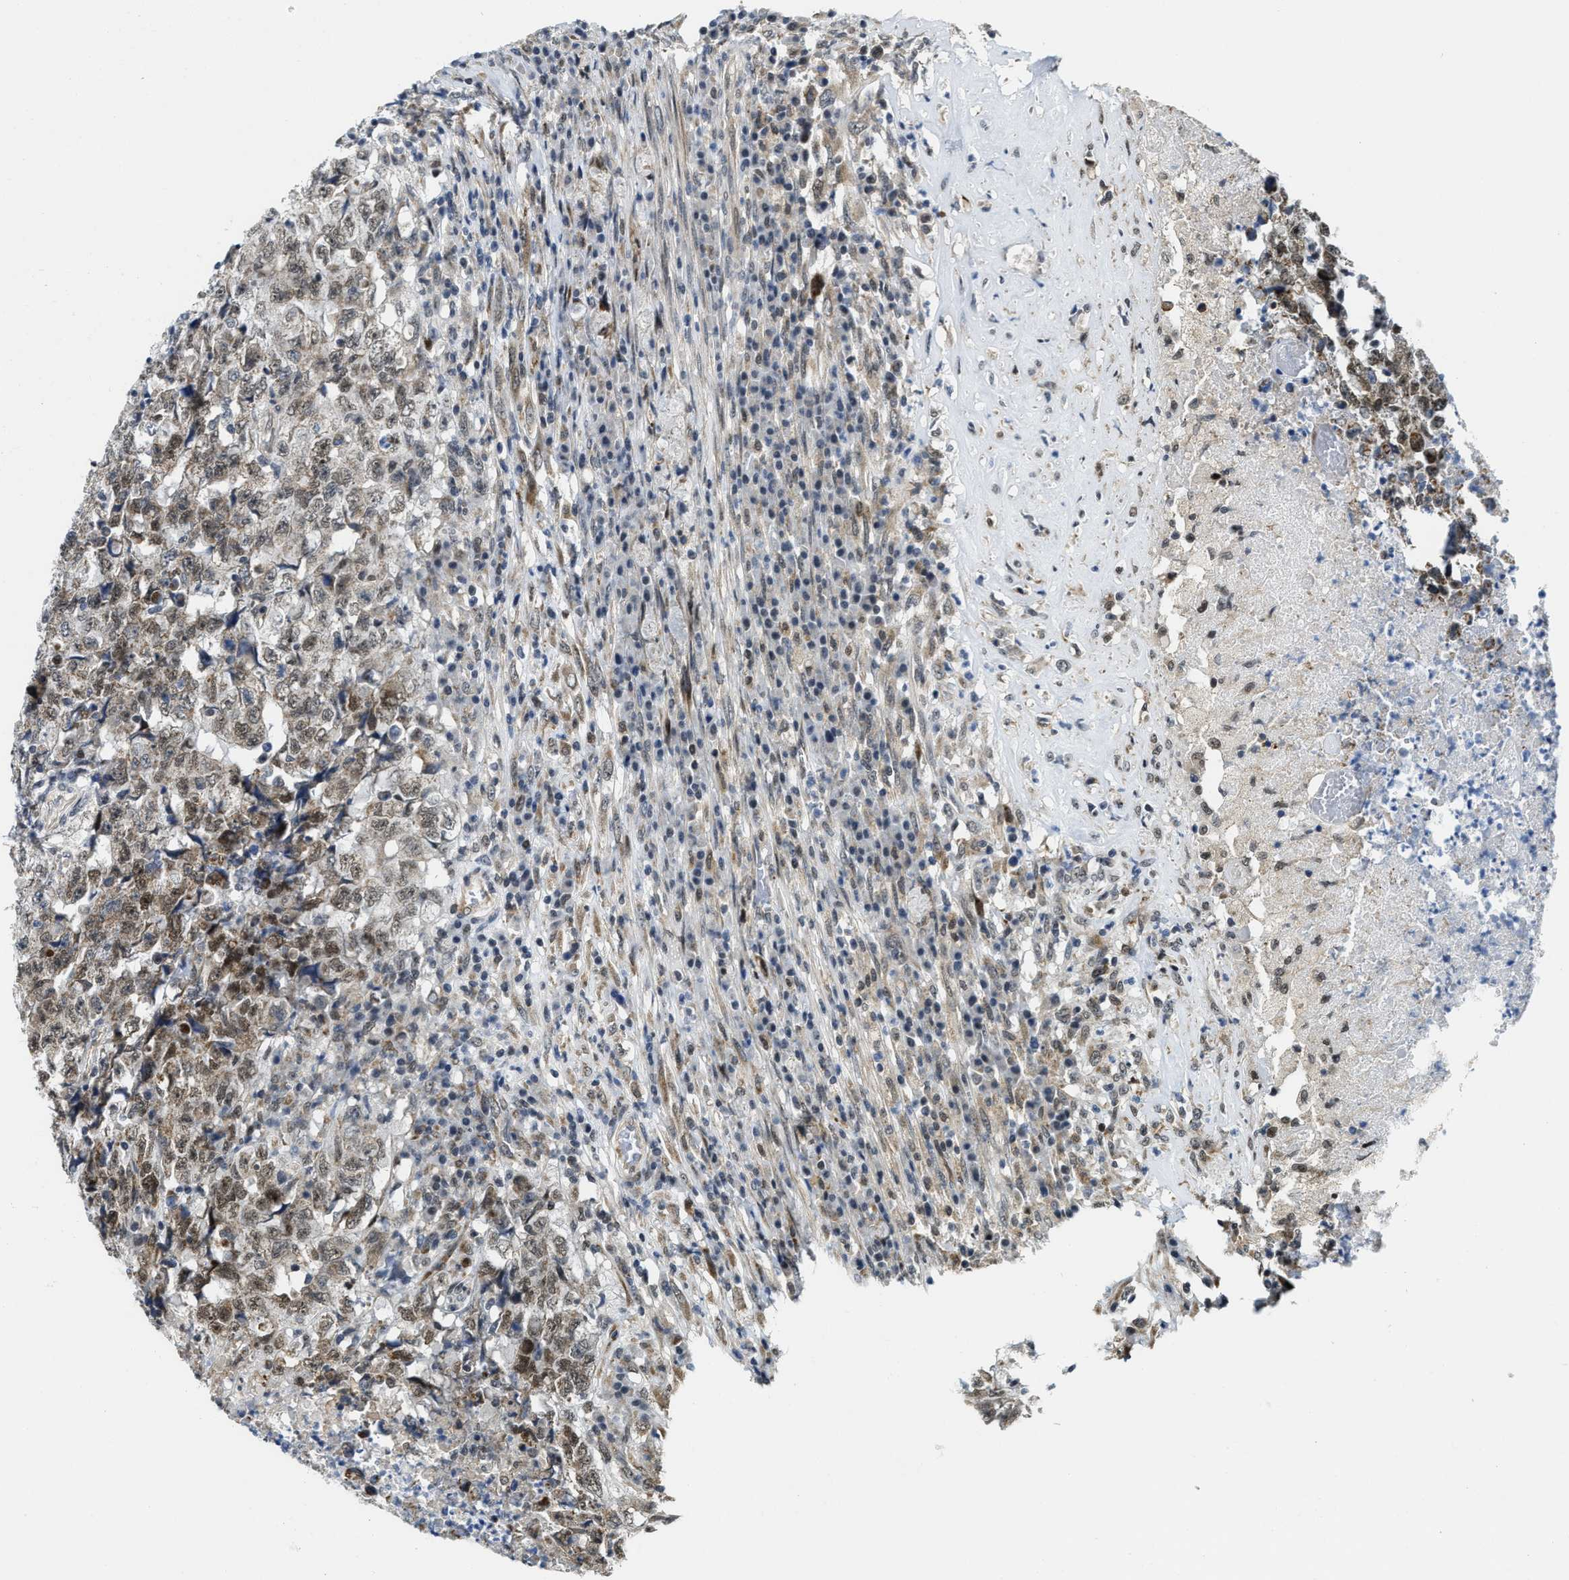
{"staining": {"intensity": "weak", "quantity": ">75%", "location": "nuclear"}, "tissue": "testis cancer", "cell_type": "Tumor cells", "image_type": "cancer", "snomed": [{"axis": "morphology", "description": "Necrosis, NOS"}, {"axis": "morphology", "description": "Carcinoma, Embryonal, NOS"}, {"axis": "topography", "description": "Testis"}], "caption": "Testis embryonal carcinoma stained with DAB (3,3'-diaminobenzidine) immunohistochemistry reveals low levels of weak nuclear expression in approximately >75% of tumor cells. The staining was performed using DAB (3,3'-diaminobenzidine) to visualize the protein expression in brown, while the nuclei were stained in blue with hematoxylin (Magnification: 20x).", "gene": "ZNF250", "patient": {"sex": "male", "age": 19}}